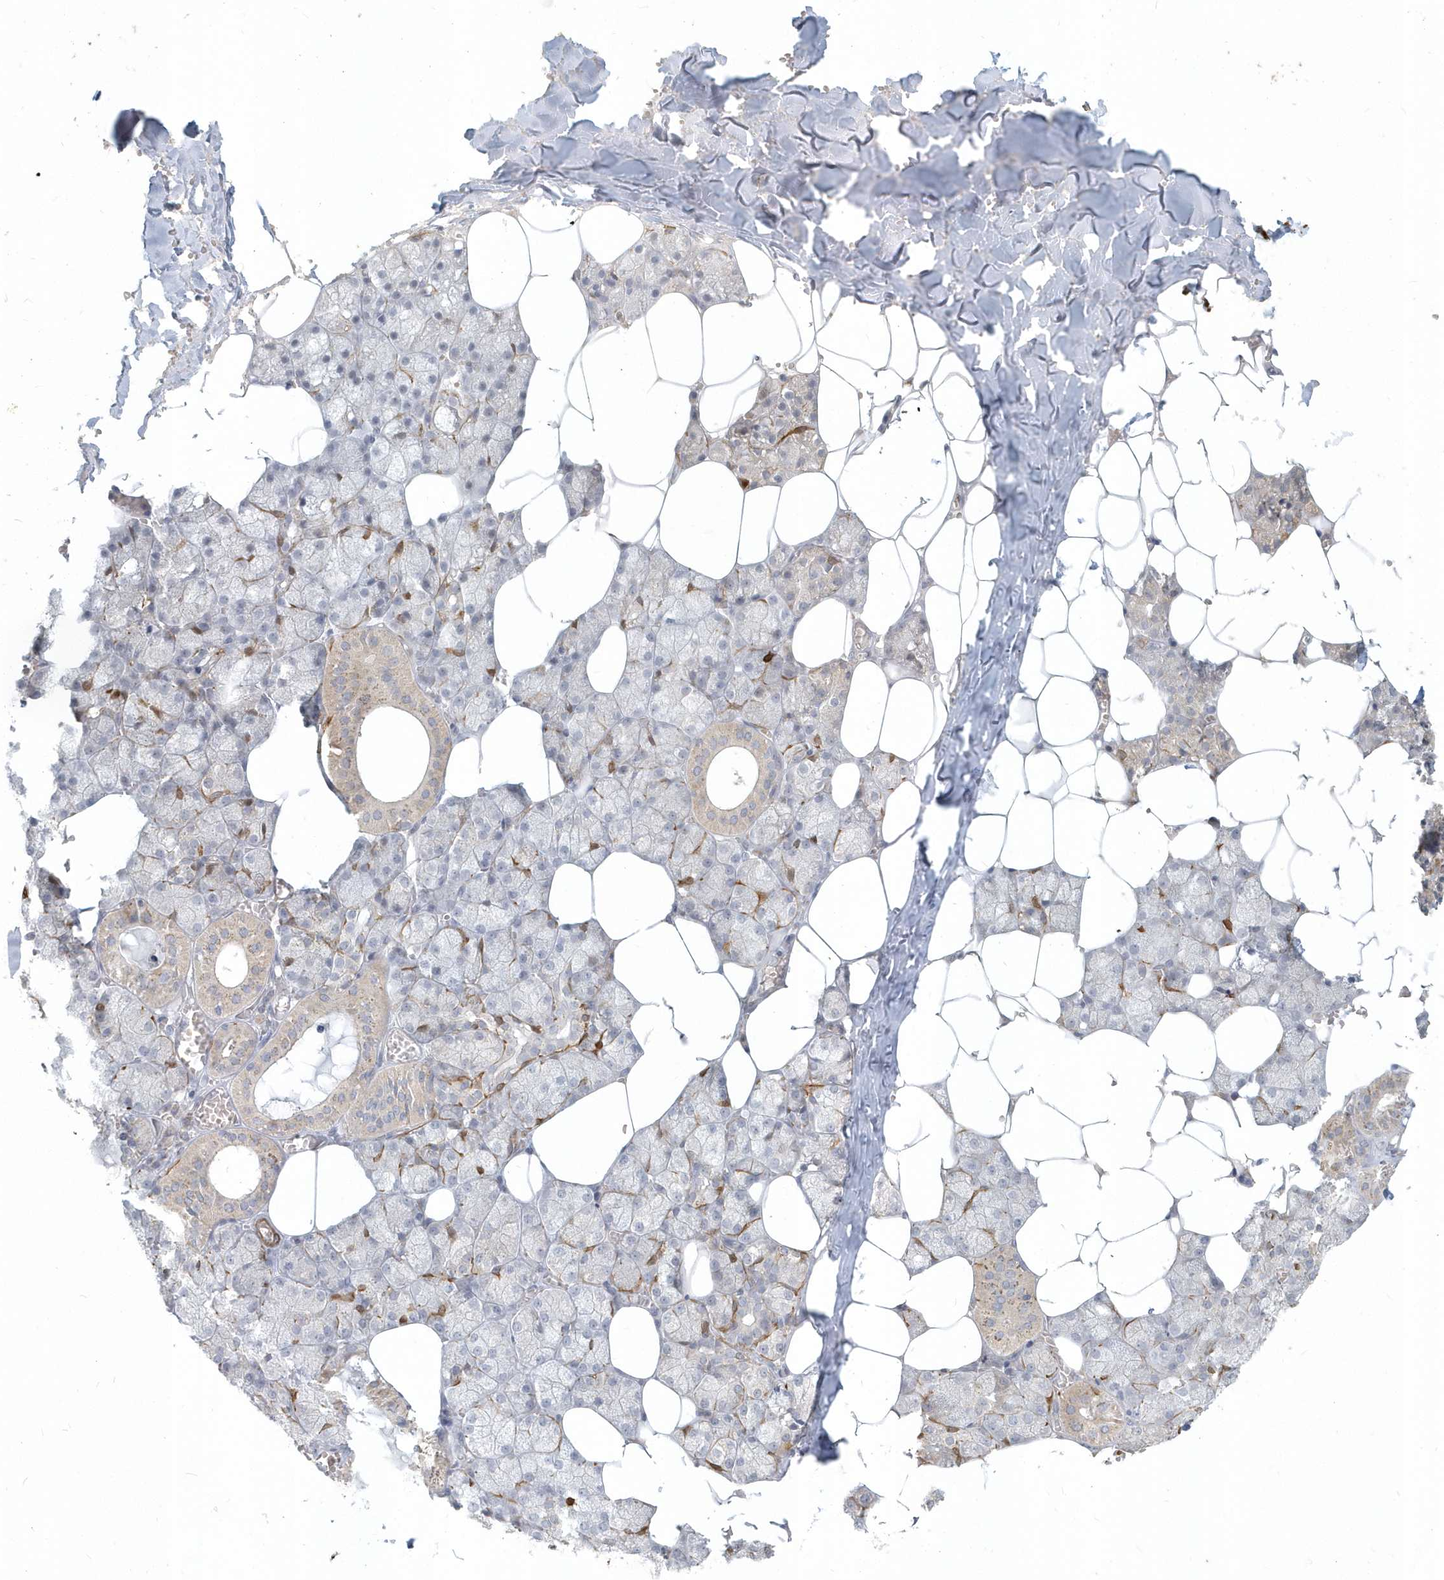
{"staining": {"intensity": "moderate", "quantity": "<25%", "location": "cytoplasmic/membranous"}, "tissue": "salivary gland", "cell_type": "Glandular cells", "image_type": "normal", "snomed": [{"axis": "morphology", "description": "Normal tissue, NOS"}, {"axis": "topography", "description": "Salivary gland"}], "caption": "Approximately <25% of glandular cells in unremarkable salivary gland show moderate cytoplasmic/membranous protein positivity as visualized by brown immunohistochemical staining.", "gene": "NAPB", "patient": {"sex": "male", "age": 62}}